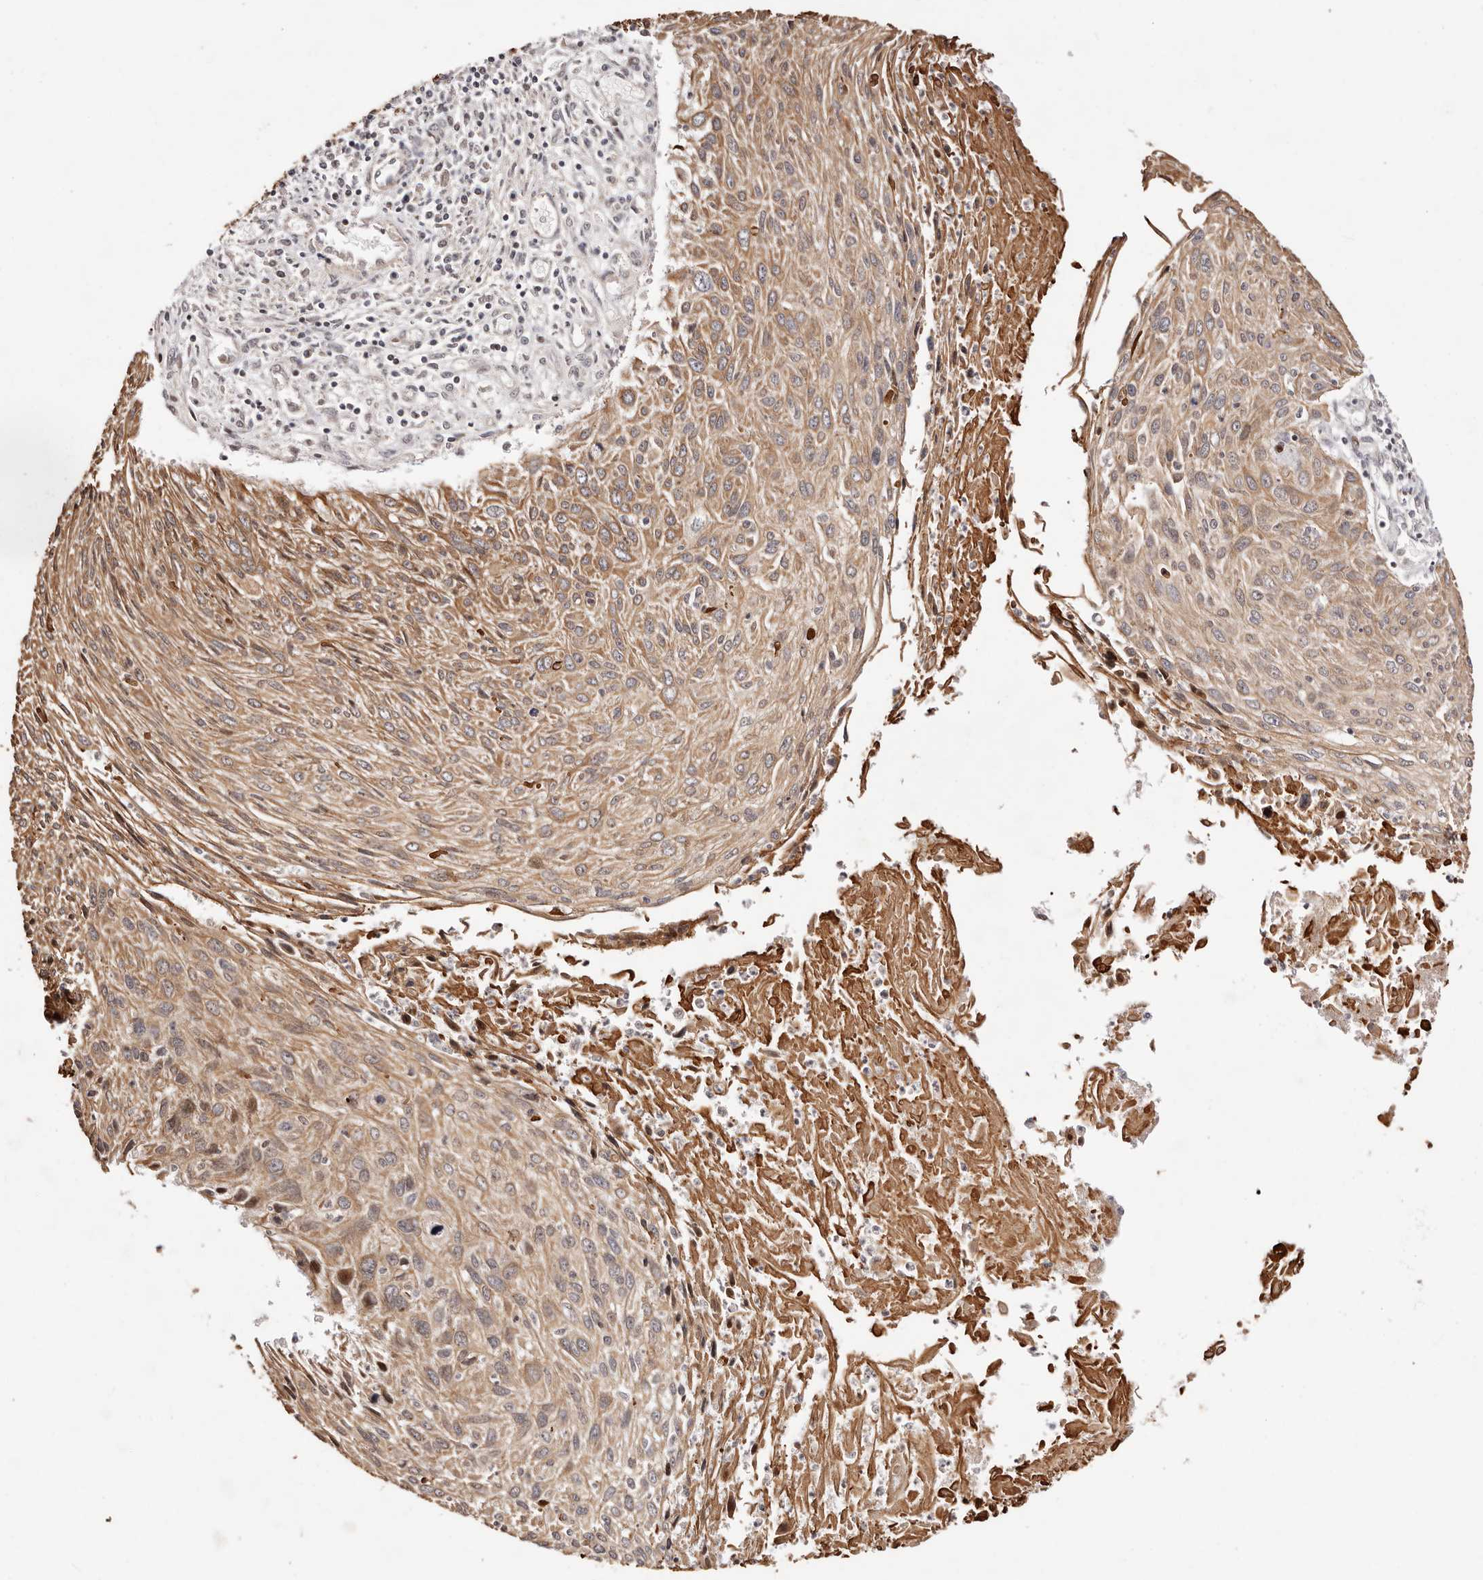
{"staining": {"intensity": "moderate", "quantity": ">75%", "location": "cytoplasmic/membranous"}, "tissue": "cervical cancer", "cell_type": "Tumor cells", "image_type": "cancer", "snomed": [{"axis": "morphology", "description": "Squamous cell carcinoma, NOS"}, {"axis": "topography", "description": "Cervix"}], "caption": "A brown stain shows moderate cytoplasmic/membranous staining of a protein in cervical squamous cell carcinoma tumor cells.", "gene": "HIVEP3", "patient": {"sex": "female", "age": 51}}